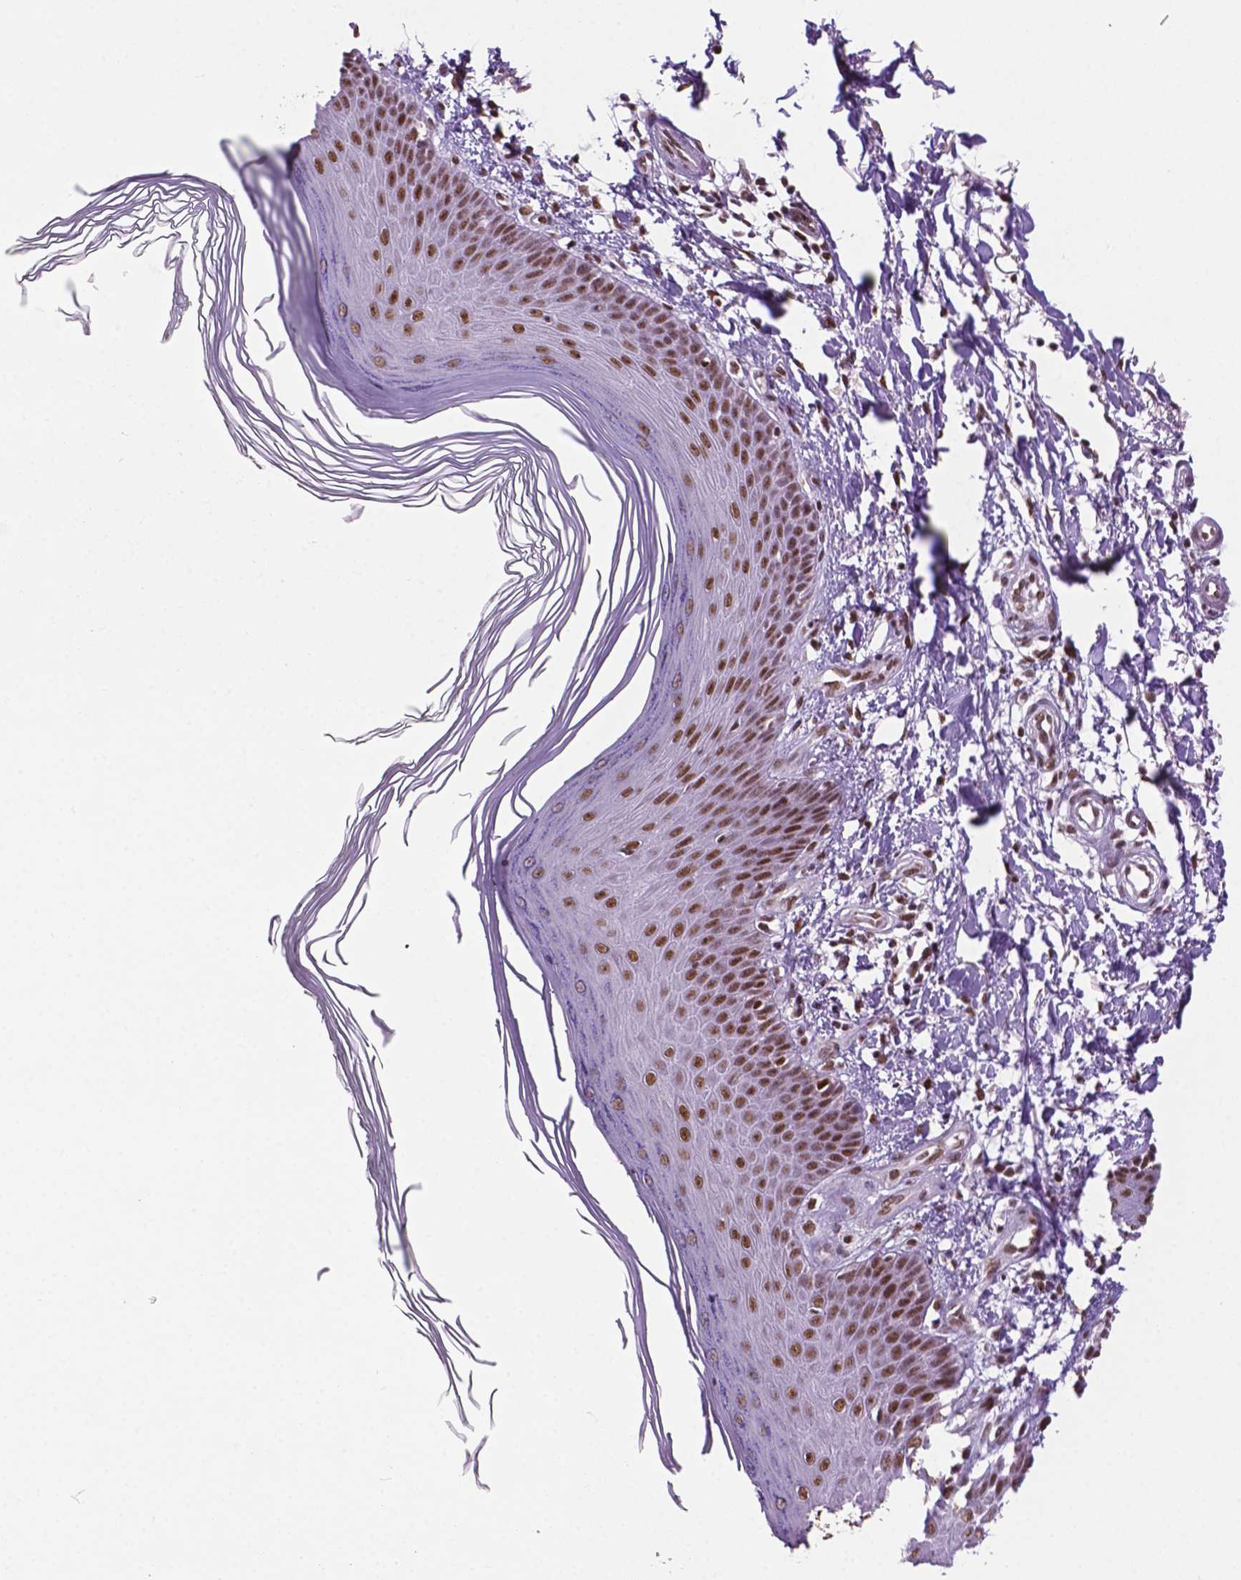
{"staining": {"intensity": "moderate", "quantity": ">75%", "location": "nuclear"}, "tissue": "skin", "cell_type": "Fibroblasts", "image_type": "normal", "snomed": [{"axis": "morphology", "description": "Normal tissue, NOS"}, {"axis": "topography", "description": "Skin"}], "caption": "Immunohistochemical staining of normal human skin demonstrates >75% levels of moderate nuclear protein positivity in approximately >75% of fibroblasts. The protein is stained brown, and the nuclei are stained in blue (DAB (3,3'-diaminobenzidine) IHC with brightfield microscopy, high magnification).", "gene": "MLH1", "patient": {"sex": "female", "age": 62}}